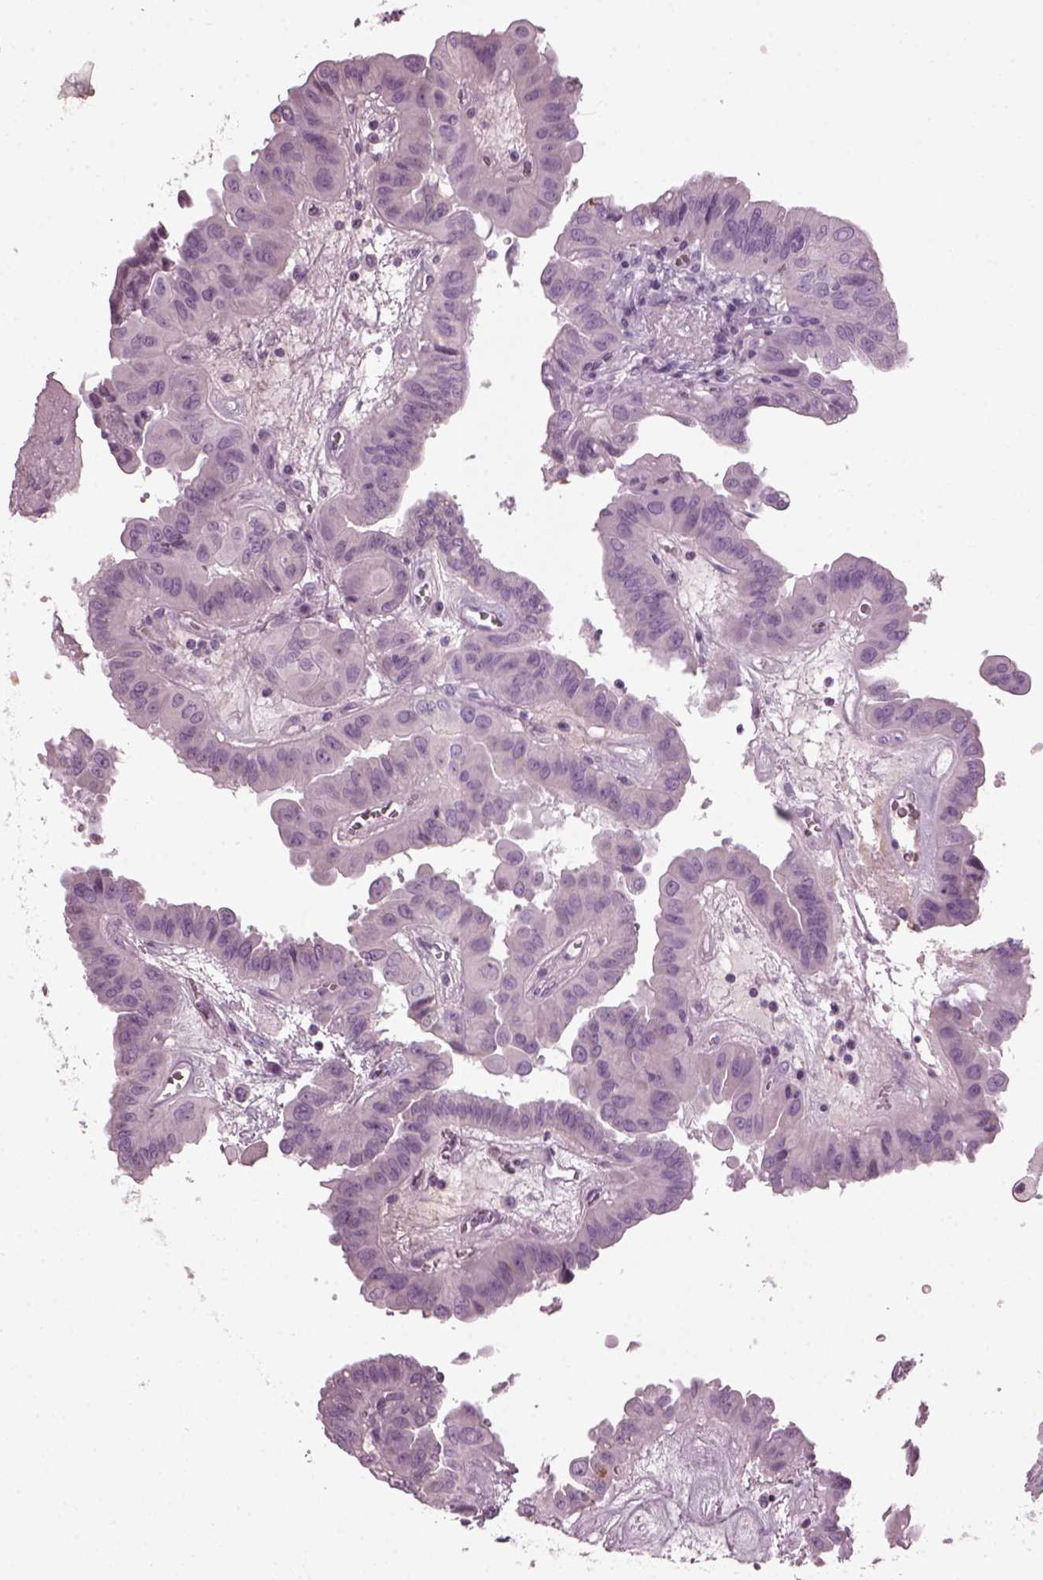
{"staining": {"intensity": "negative", "quantity": "none", "location": "none"}, "tissue": "thyroid cancer", "cell_type": "Tumor cells", "image_type": "cancer", "snomed": [{"axis": "morphology", "description": "Papillary adenocarcinoma, NOS"}, {"axis": "topography", "description": "Thyroid gland"}], "caption": "Photomicrograph shows no protein expression in tumor cells of thyroid cancer (papillary adenocarcinoma) tissue.", "gene": "DPYSL5", "patient": {"sex": "female", "age": 37}}